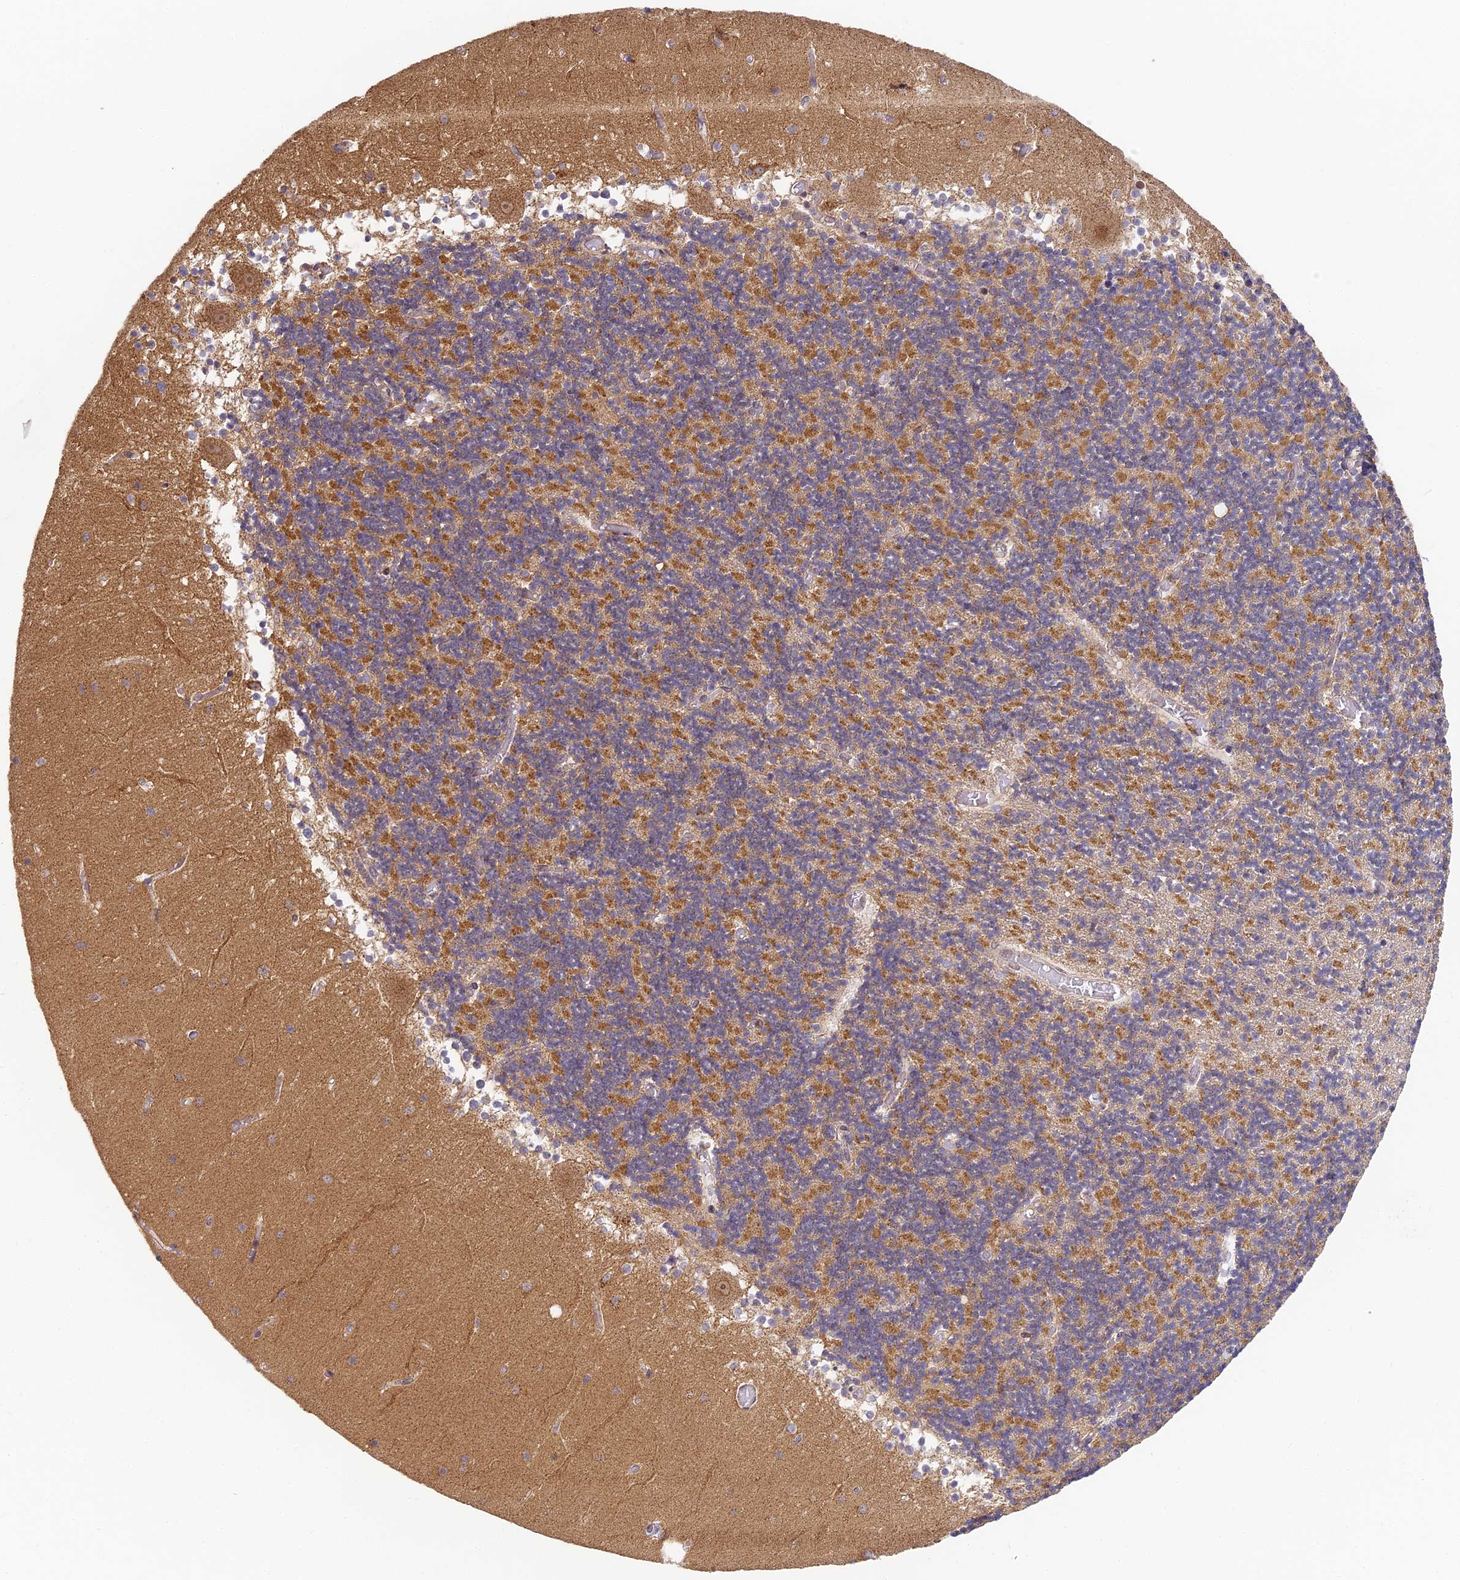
{"staining": {"intensity": "moderate", "quantity": "25%-75%", "location": "cytoplasmic/membranous"}, "tissue": "cerebellum", "cell_type": "Cells in granular layer", "image_type": "normal", "snomed": [{"axis": "morphology", "description": "Normal tissue, NOS"}, {"axis": "topography", "description": "Cerebellum"}], "caption": "Human cerebellum stained with a brown dye demonstrates moderate cytoplasmic/membranous positive staining in approximately 25%-75% of cells in granular layer.", "gene": "DNAAF10", "patient": {"sex": "female", "age": 28}}